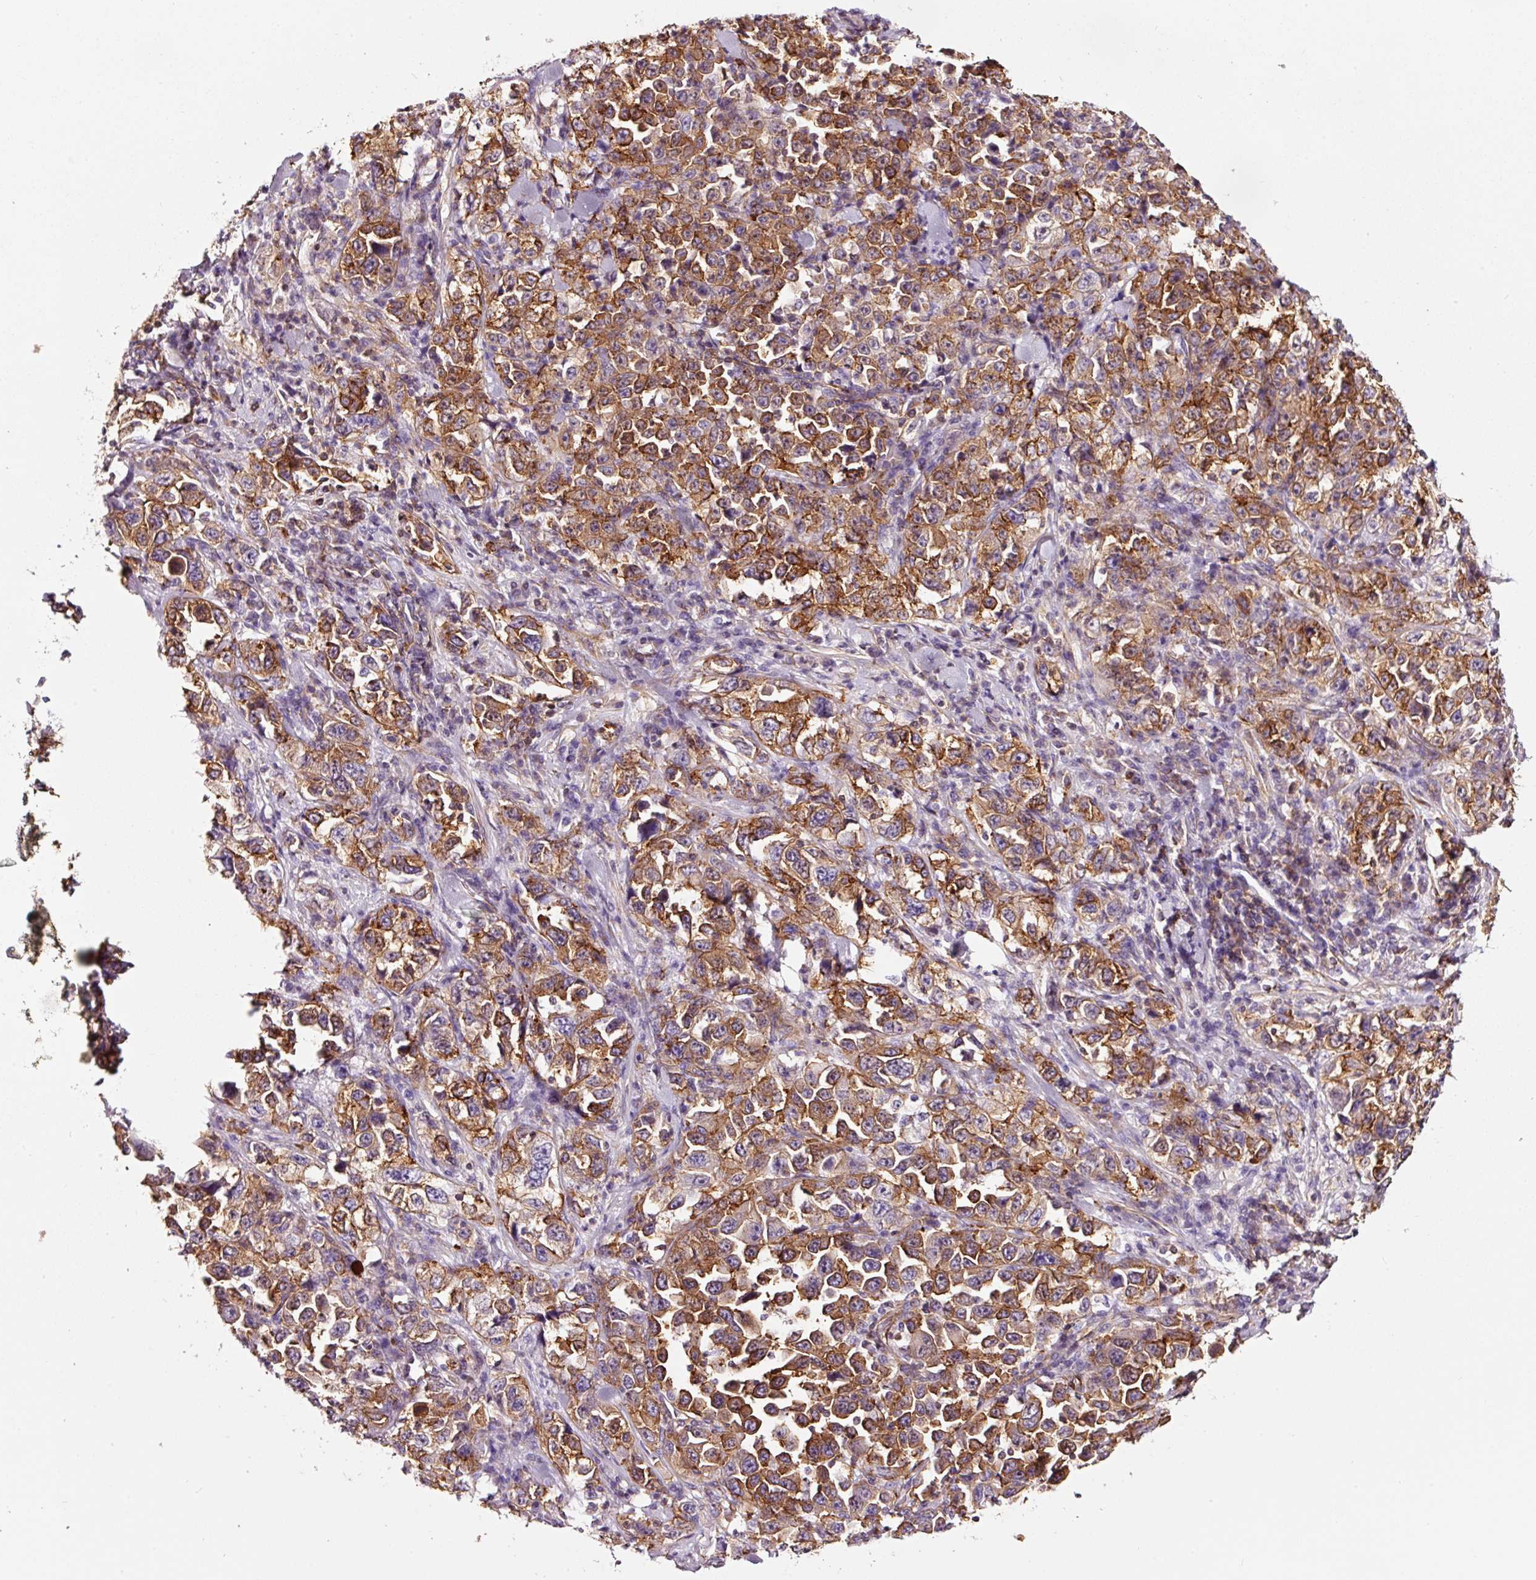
{"staining": {"intensity": "moderate", "quantity": "25%-75%", "location": "cytoplasmic/membranous"}, "tissue": "stomach cancer", "cell_type": "Tumor cells", "image_type": "cancer", "snomed": [{"axis": "morphology", "description": "Normal tissue, NOS"}, {"axis": "morphology", "description": "Adenocarcinoma, NOS"}, {"axis": "topography", "description": "Stomach, upper"}, {"axis": "topography", "description": "Stomach"}], "caption": "Protein staining of adenocarcinoma (stomach) tissue displays moderate cytoplasmic/membranous positivity in approximately 25%-75% of tumor cells.", "gene": "ADD3", "patient": {"sex": "male", "age": 59}}